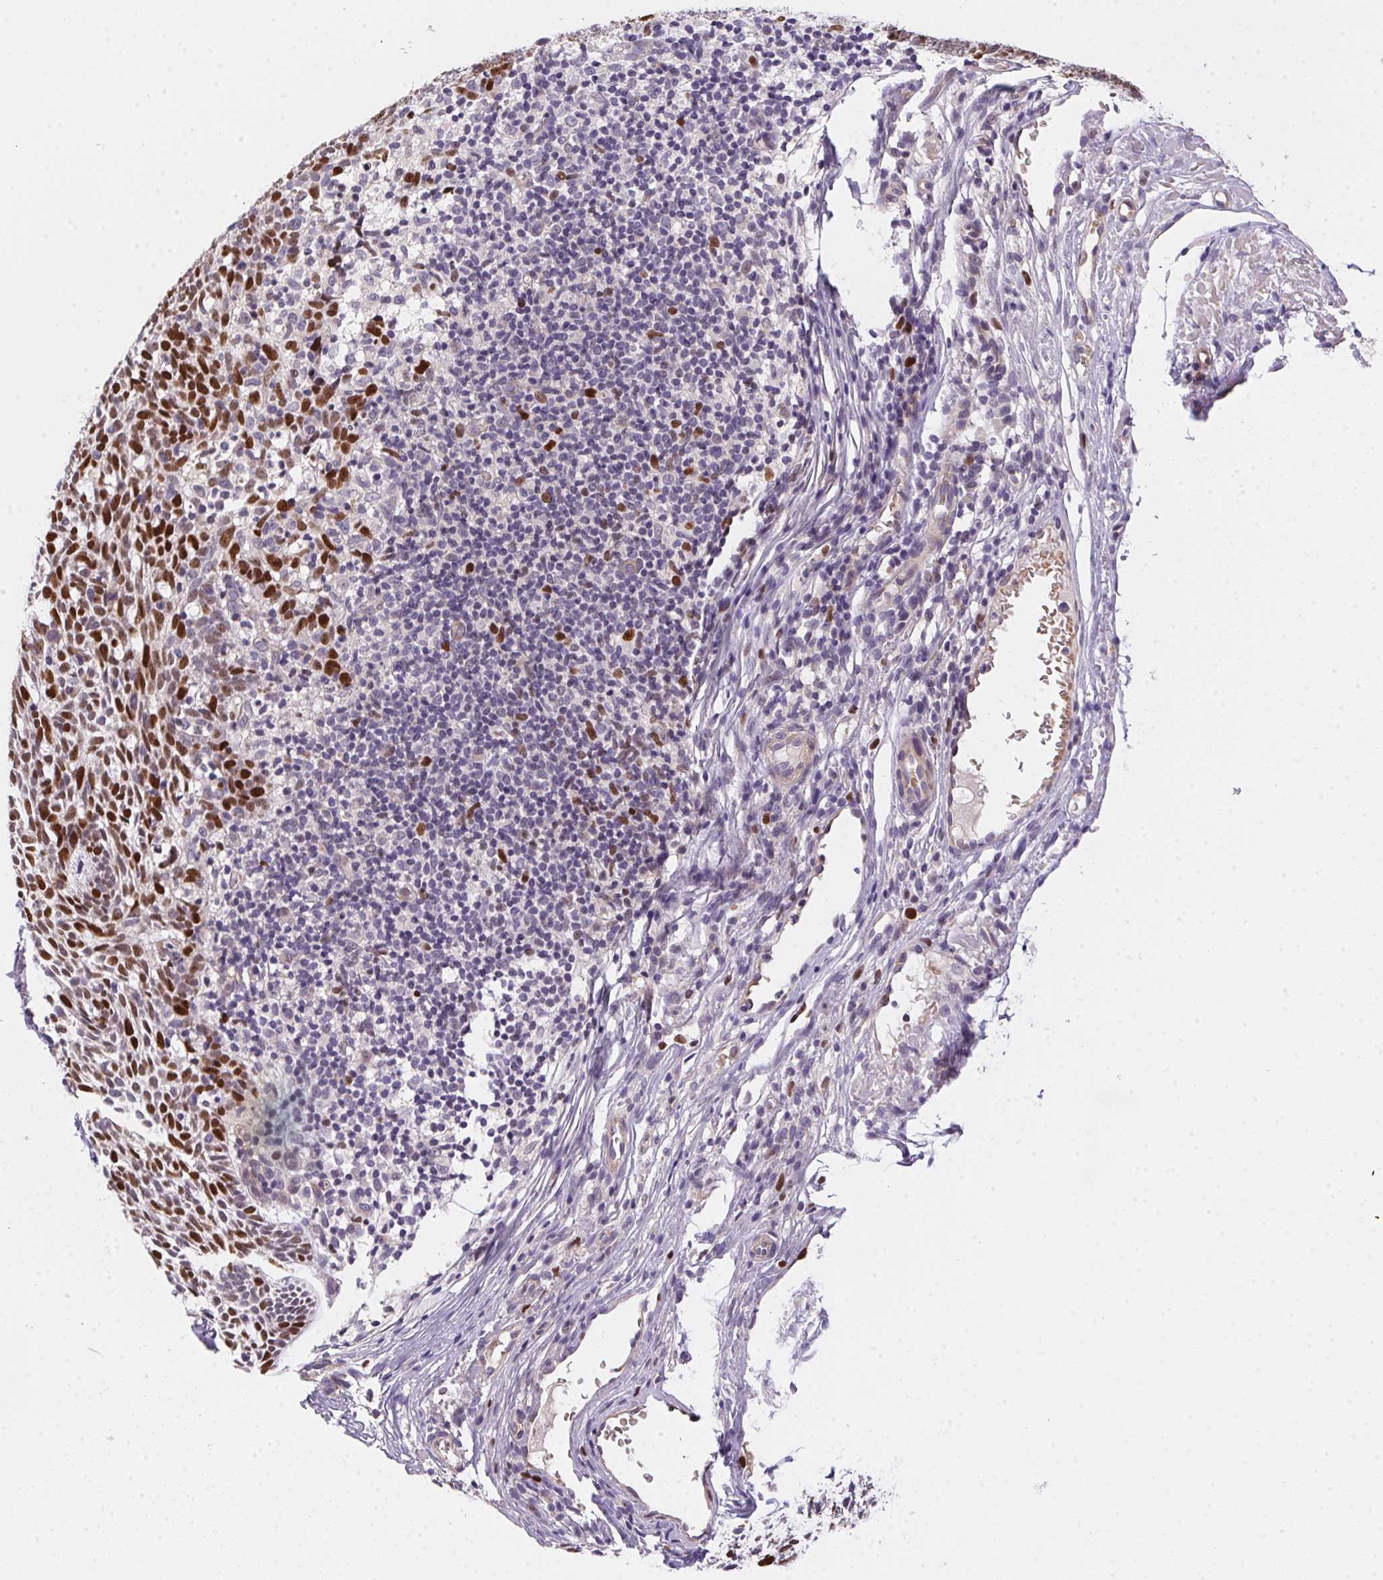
{"staining": {"intensity": "moderate", "quantity": ">75%", "location": "nuclear"}, "tissue": "skin cancer", "cell_type": "Tumor cells", "image_type": "cancer", "snomed": [{"axis": "morphology", "description": "Normal tissue, NOS"}, {"axis": "morphology", "description": "Basal cell carcinoma"}, {"axis": "topography", "description": "Skin"}], "caption": "DAB (3,3'-diaminobenzidine) immunohistochemical staining of skin basal cell carcinoma demonstrates moderate nuclear protein expression in approximately >75% of tumor cells. (DAB IHC with brightfield microscopy, high magnification).", "gene": "HELLS", "patient": {"sex": "male", "age": 68}}